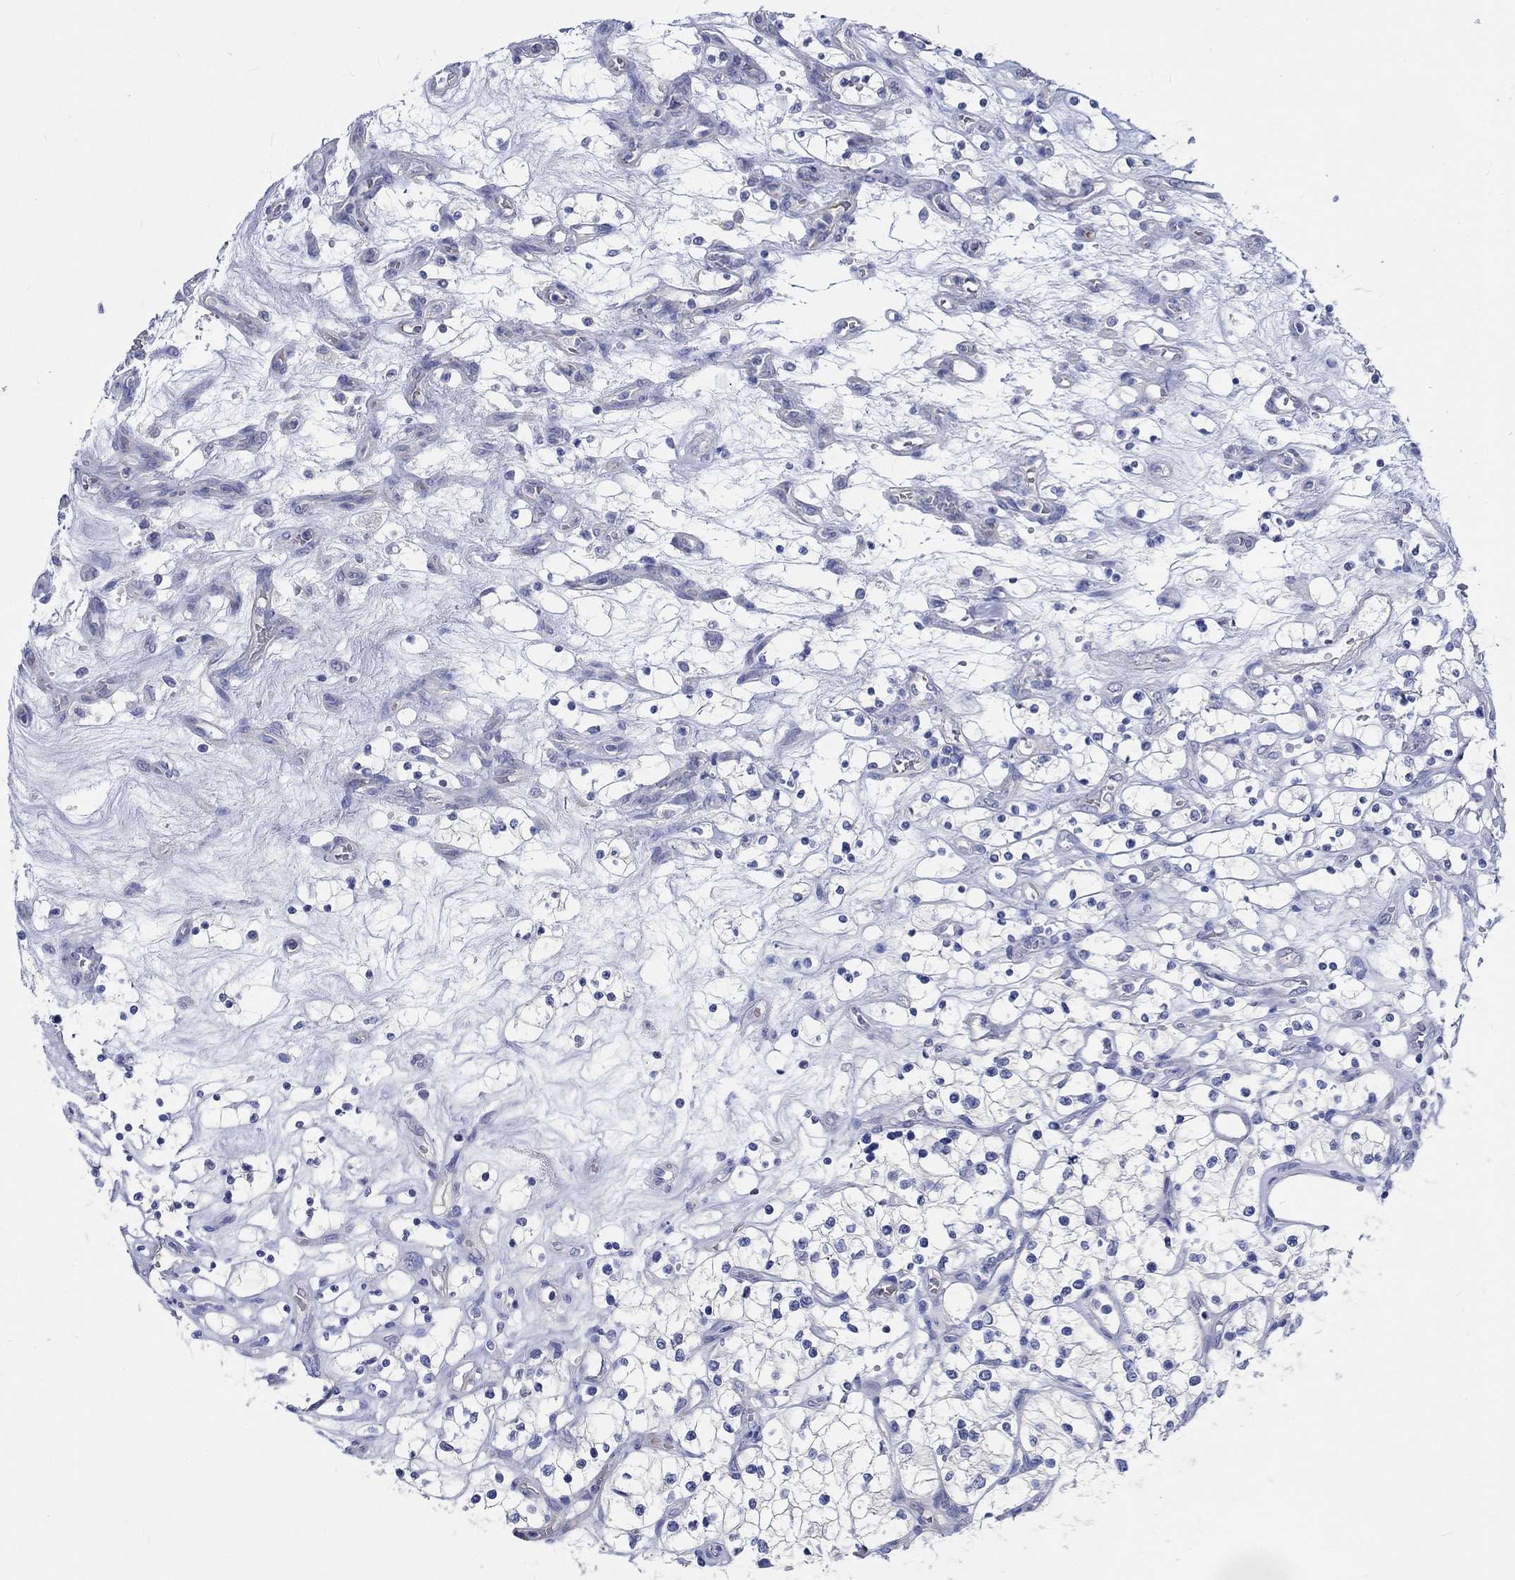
{"staining": {"intensity": "negative", "quantity": "none", "location": "none"}, "tissue": "renal cancer", "cell_type": "Tumor cells", "image_type": "cancer", "snomed": [{"axis": "morphology", "description": "Adenocarcinoma, NOS"}, {"axis": "topography", "description": "Kidney"}], "caption": "There is no significant expression in tumor cells of adenocarcinoma (renal).", "gene": "KCNA1", "patient": {"sex": "female", "age": 69}}